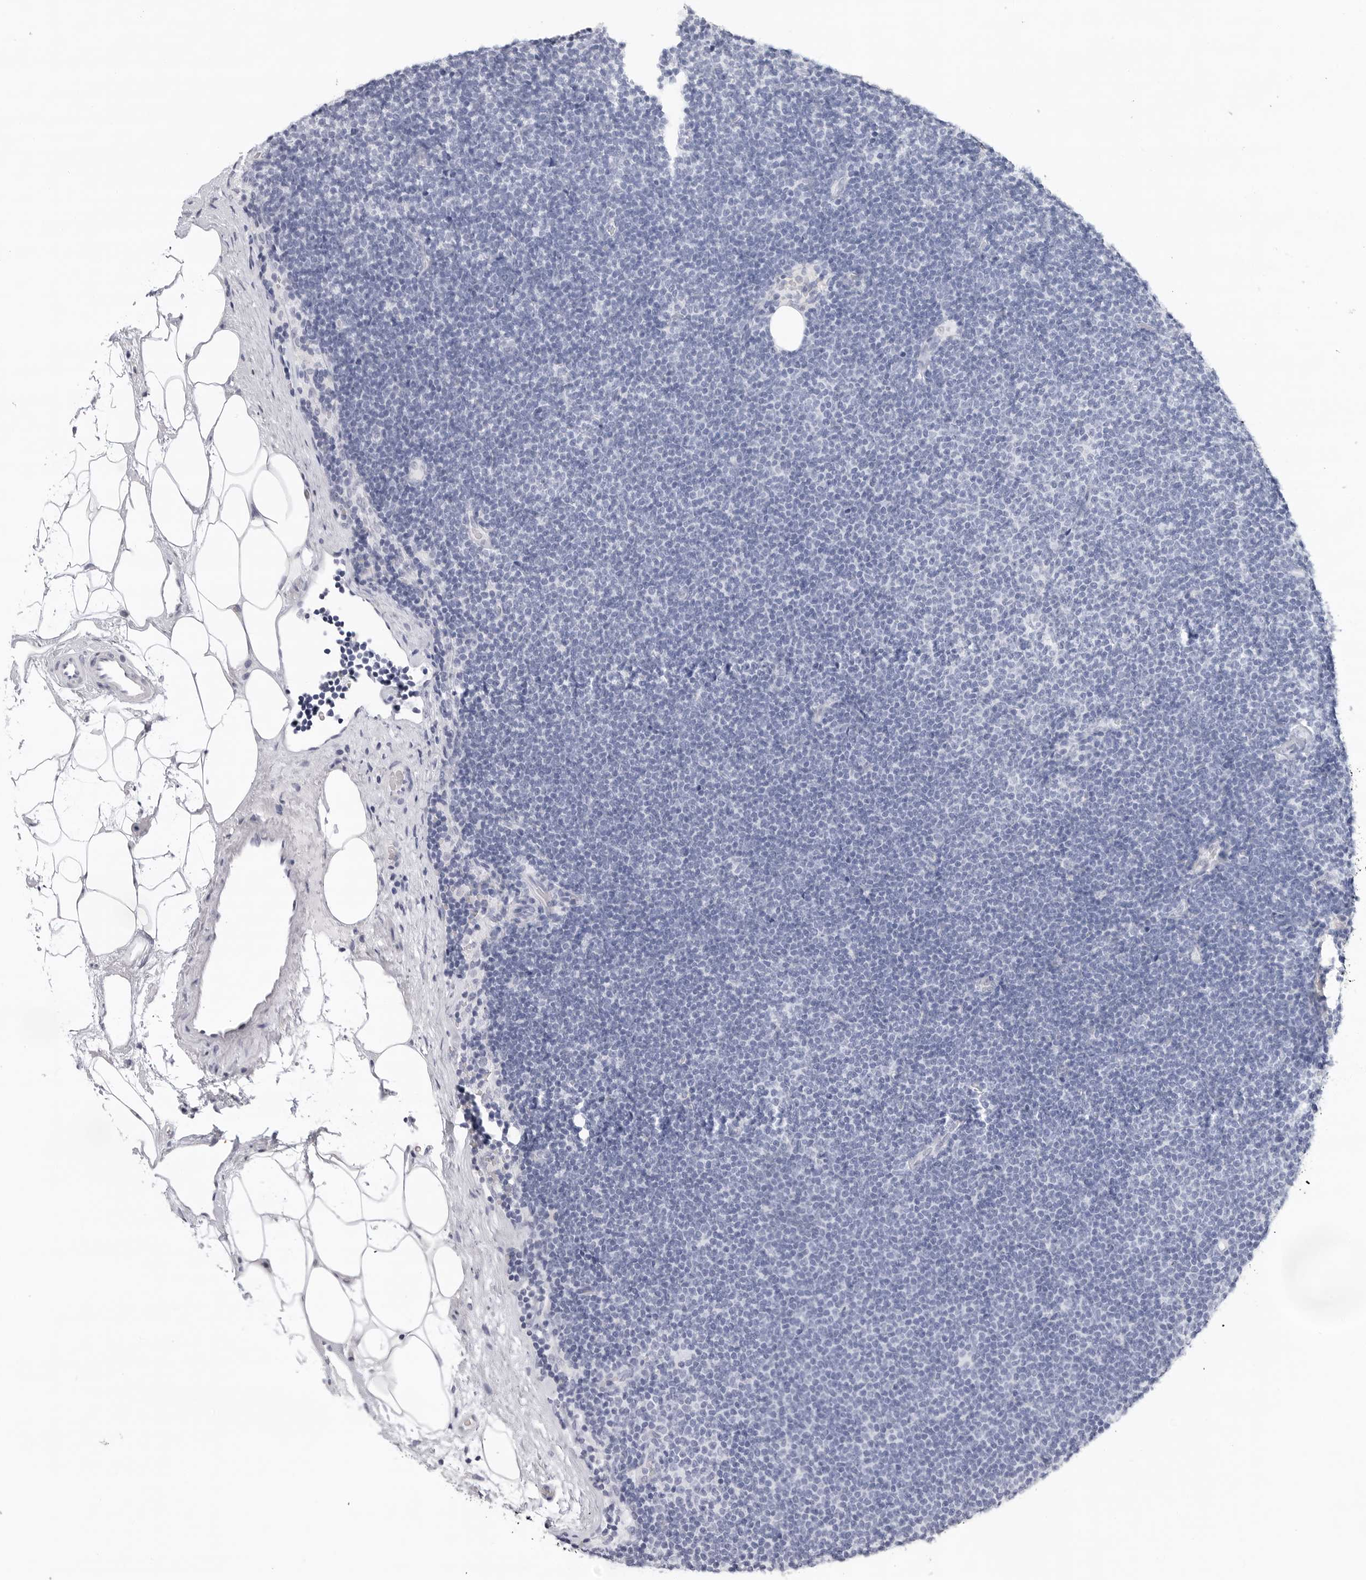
{"staining": {"intensity": "negative", "quantity": "none", "location": "none"}, "tissue": "lymphoma", "cell_type": "Tumor cells", "image_type": "cancer", "snomed": [{"axis": "morphology", "description": "Malignant lymphoma, non-Hodgkin's type, Low grade"}, {"axis": "topography", "description": "Lymph node"}], "caption": "Tumor cells are negative for protein expression in human low-grade malignant lymphoma, non-Hodgkin's type.", "gene": "SLC19A1", "patient": {"sex": "female", "age": 53}}